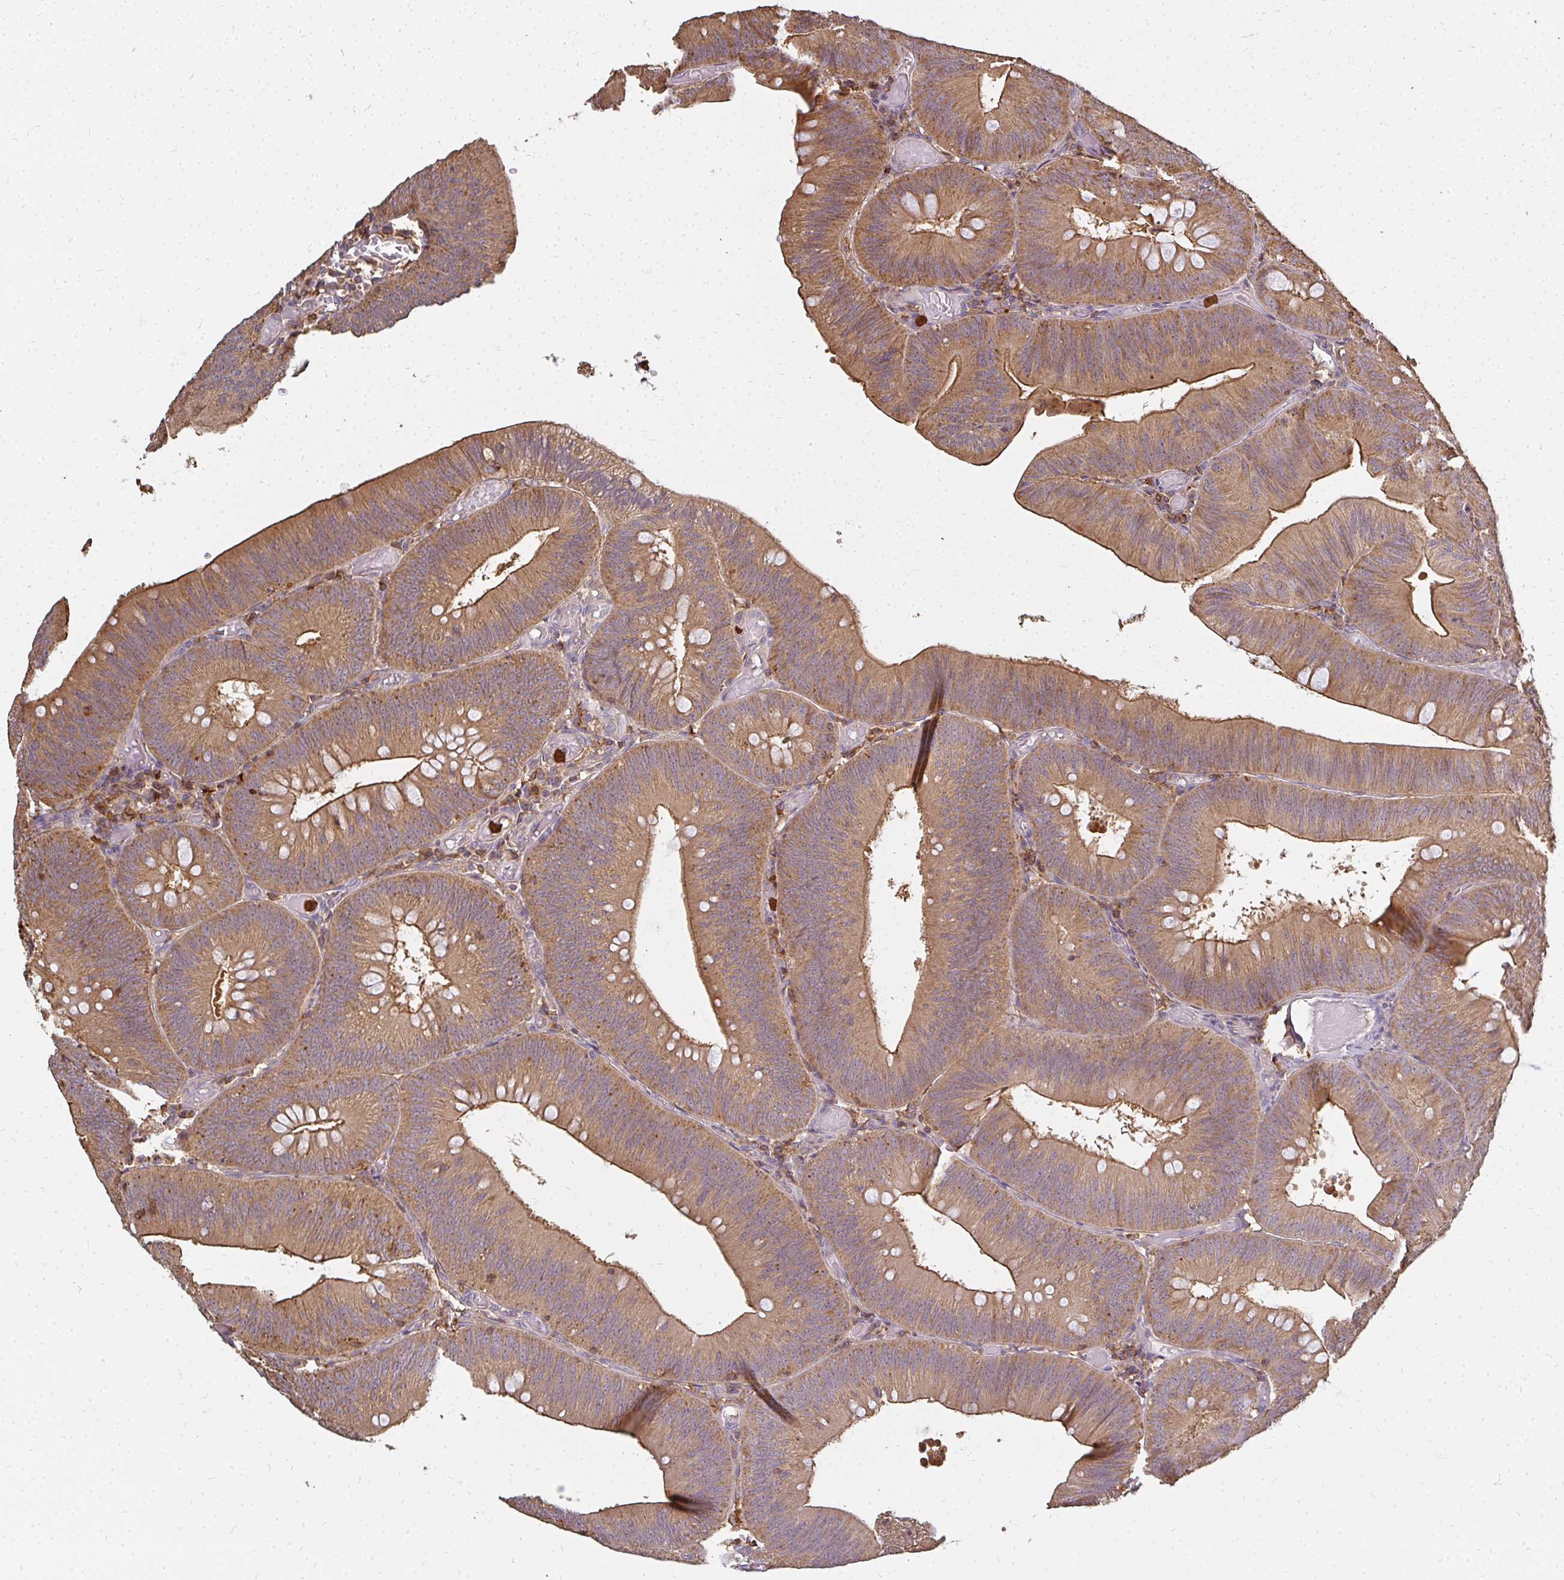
{"staining": {"intensity": "moderate", "quantity": ">75%", "location": "cytoplasmic/membranous"}, "tissue": "colorectal cancer", "cell_type": "Tumor cells", "image_type": "cancer", "snomed": [{"axis": "morphology", "description": "Adenocarcinoma, NOS"}, {"axis": "topography", "description": "Colon"}], "caption": "This is an image of immunohistochemistry staining of adenocarcinoma (colorectal), which shows moderate positivity in the cytoplasmic/membranous of tumor cells.", "gene": "CNTRL", "patient": {"sex": "male", "age": 84}}